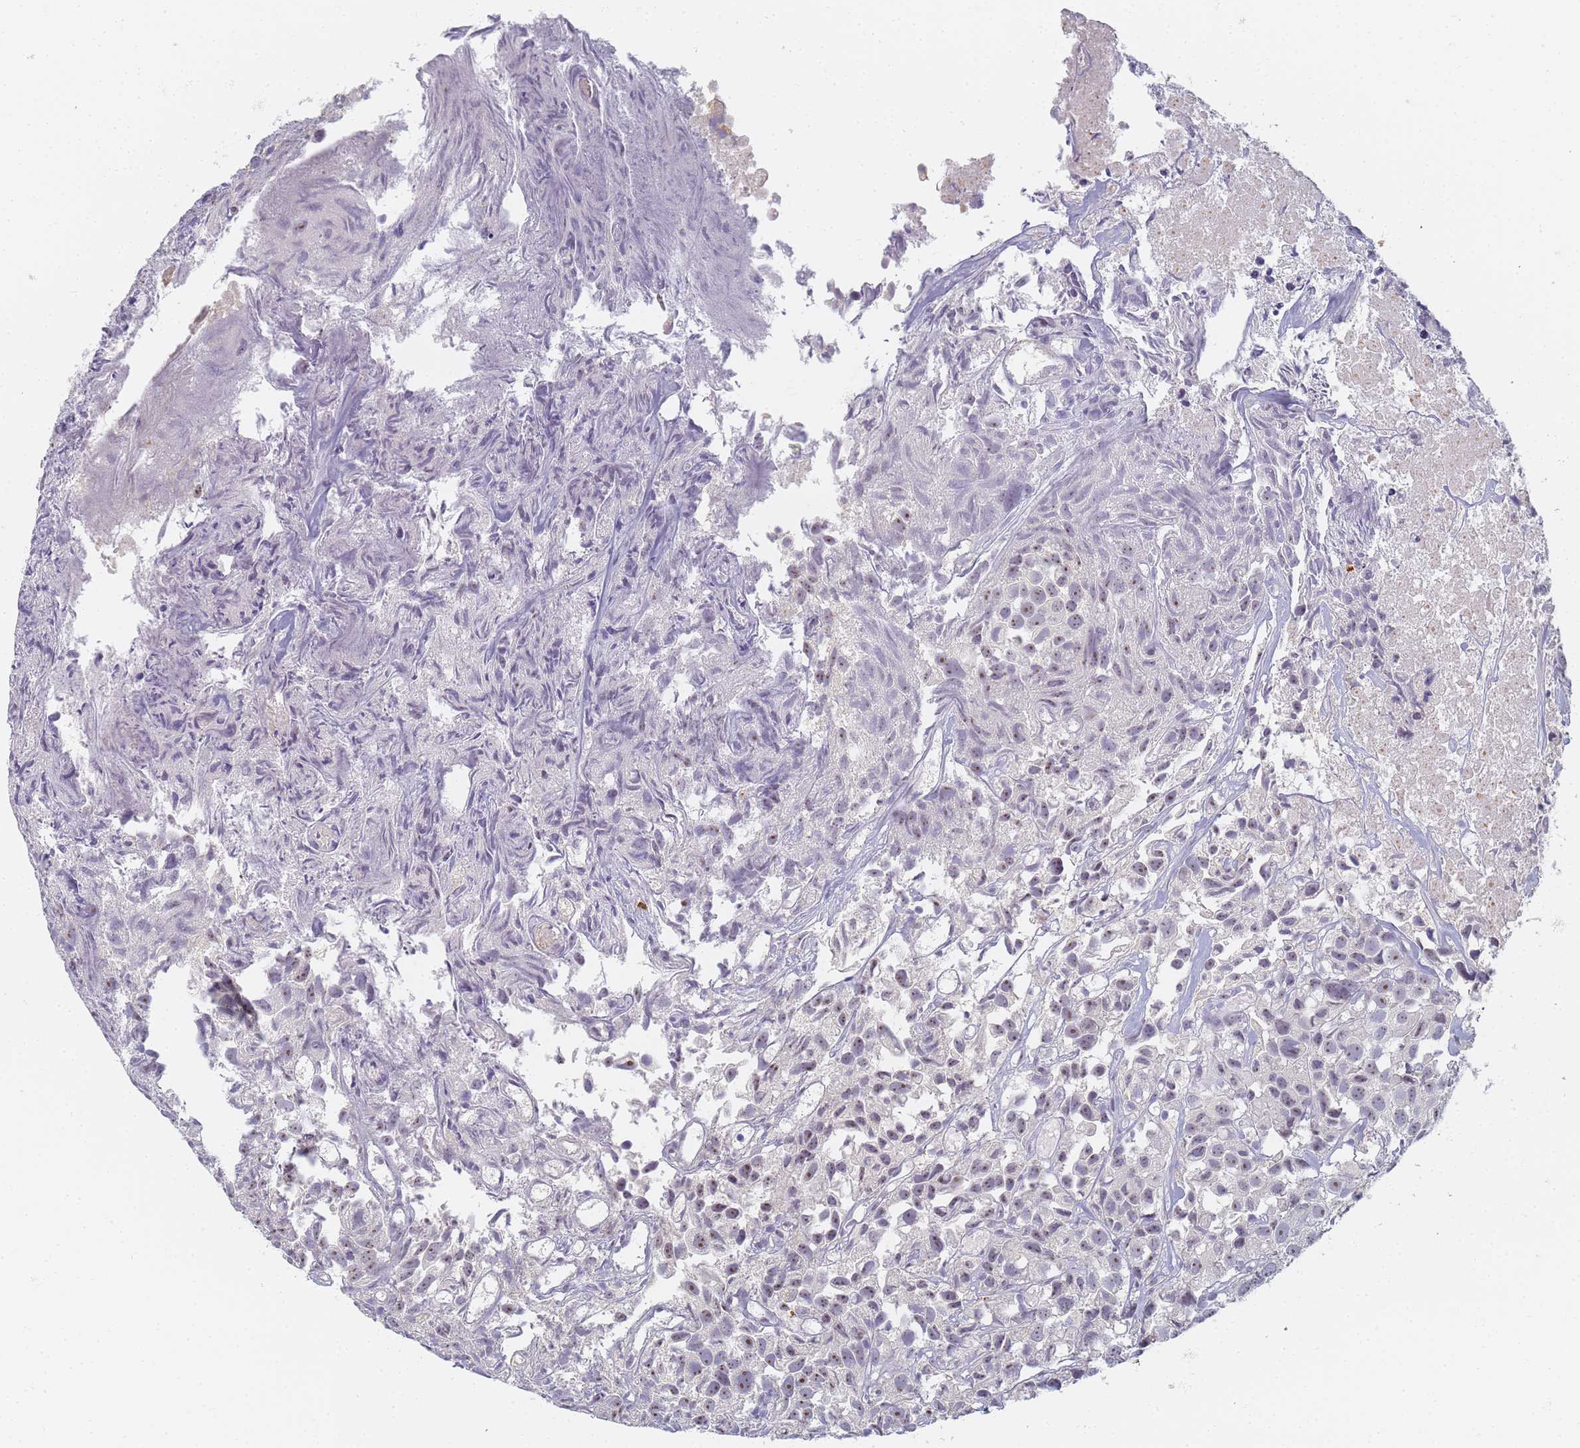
{"staining": {"intensity": "weak", "quantity": "<25%", "location": "nuclear"}, "tissue": "urothelial cancer", "cell_type": "Tumor cells", "image_type": "cancer", "snomed": [{"axis": "morphology", "description": "Urothelial carcinoma, High grade"}, {"axis": "topography", "description": "Urinary bladder"}], "caption": "Micrograph shows no significant protein expression in tumor cells of high-grade urothelial carcinoma.", "gene": "SLC38A9", "patient": {"sex": "female", "age": 75}}